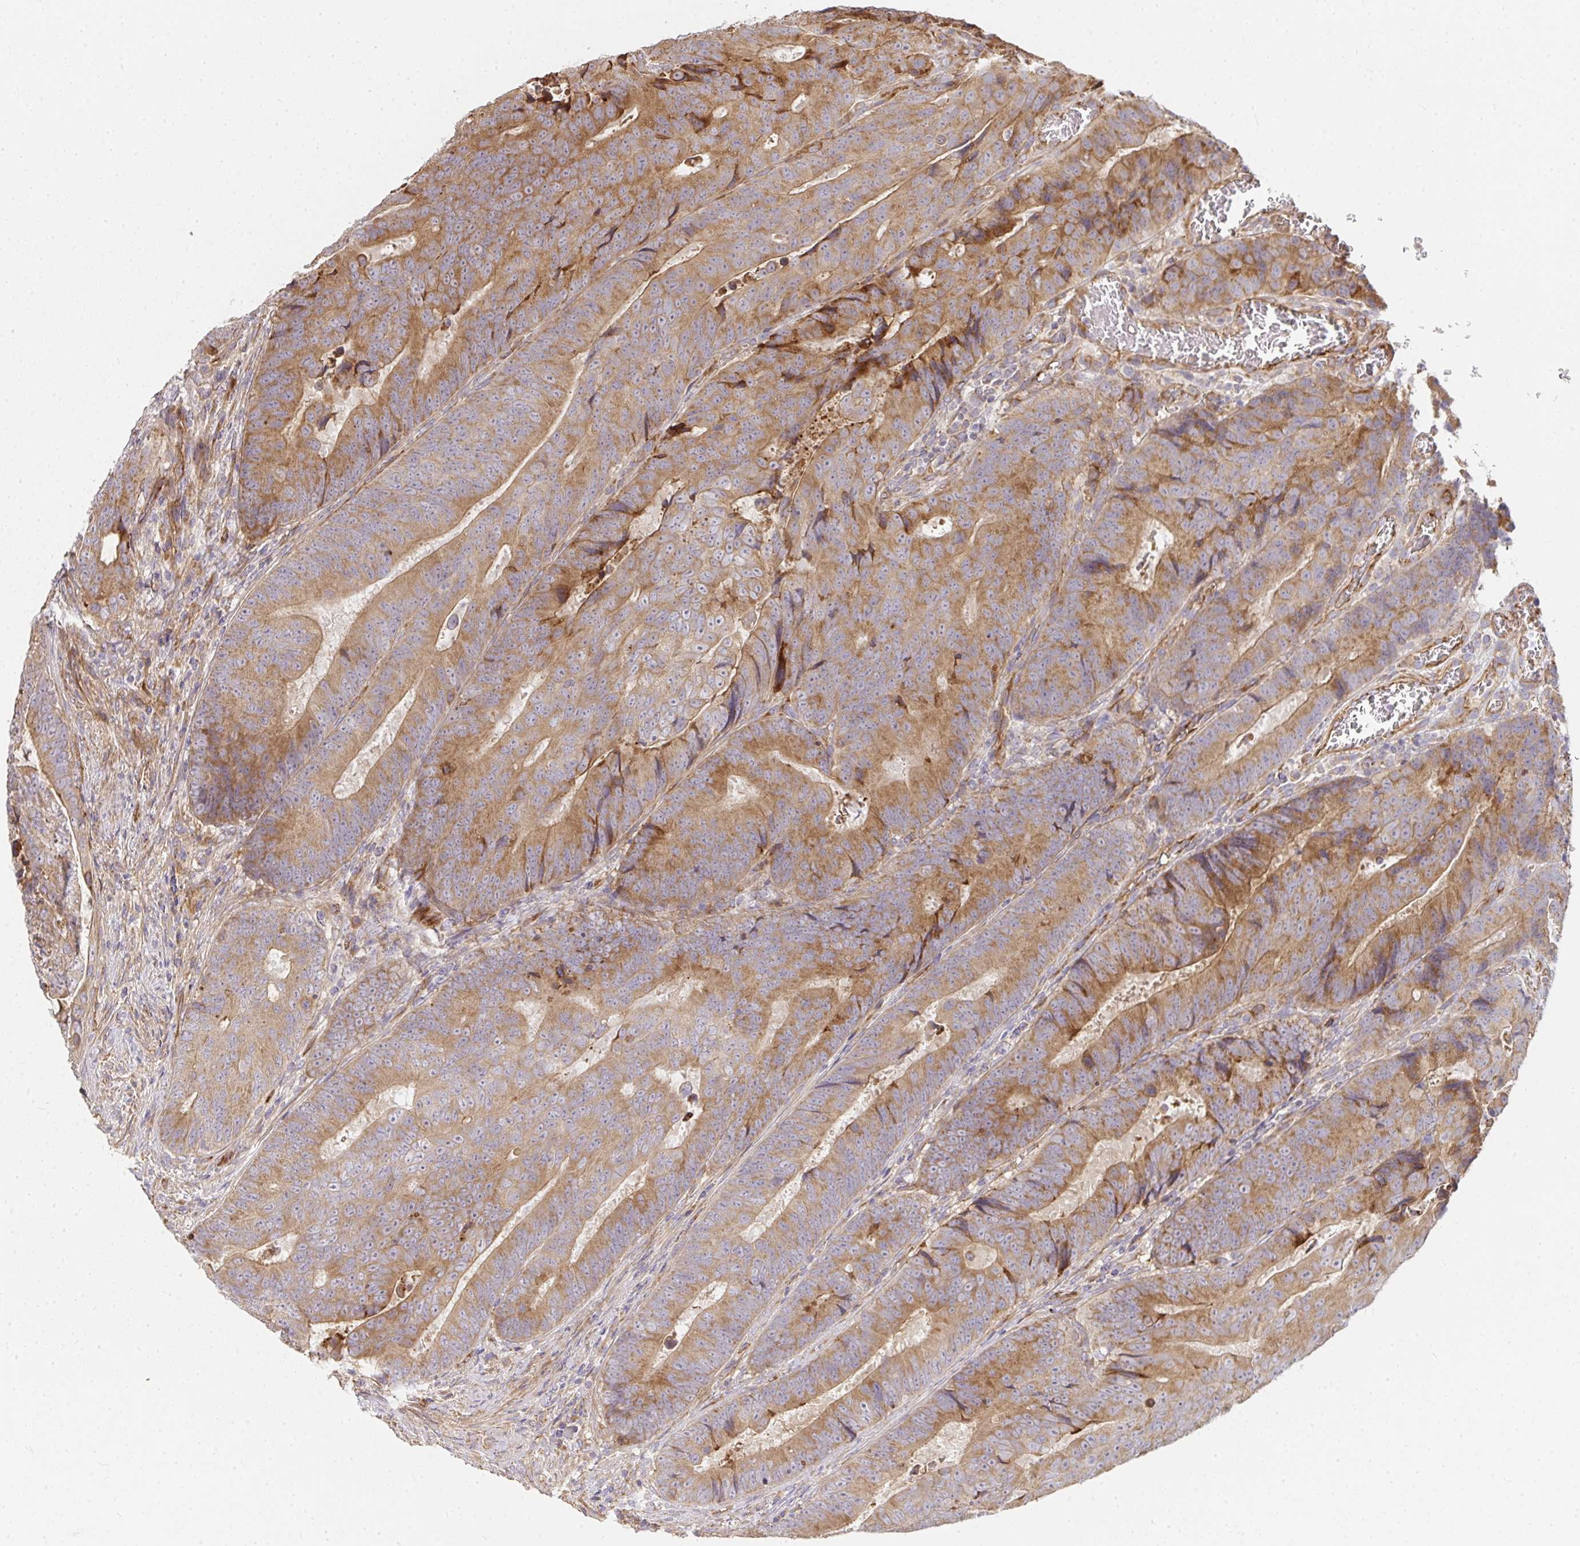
{"staining": {"intensity": "moderate", "quantity": ">75%", "location": "cytoplasmic/membranous"}, "tissue": "colorectal cancer", "cell_type": "Tumor cells", "image_type": "cancer", "snomed": [{"axis": "morphology", "description": "Adenocarcinoma, NOS"}, {"axis": "topography", "description": "Colon"}], "caption": "Immunohistochemistry (IHC) of human colorectal adenocarcinoma exhibits medium levels of moderate cytoplasmic/membranous positivity in about >75% of tumor cells.", "gene": "B4GALT6", "patient": {"sex": "female", "age": 48}}